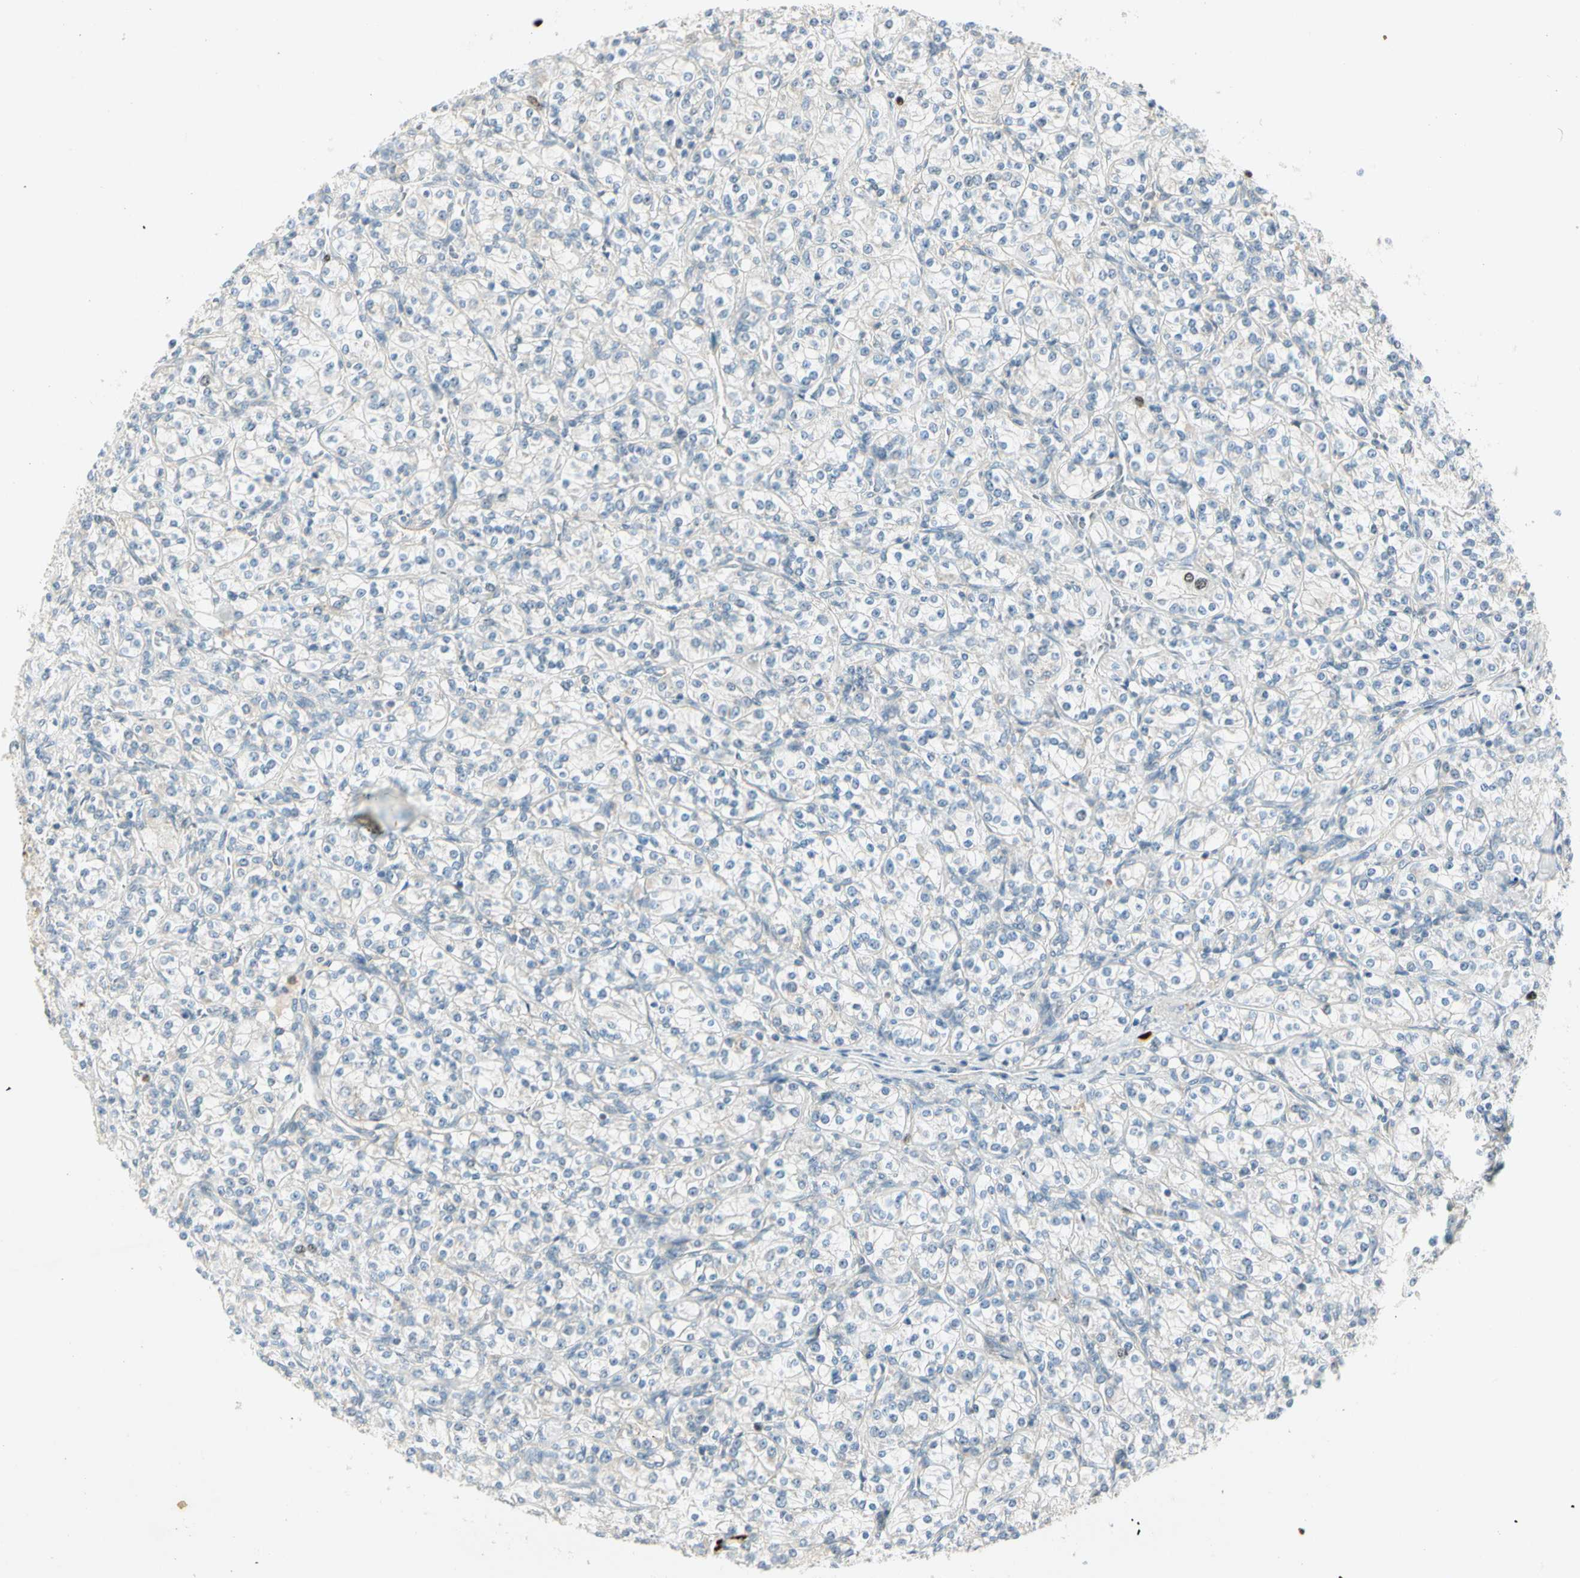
{"staining": {"intensity": "negative", "quantity": "none", "location": "none"}, "tissue": "renal cancer", "cell_type": "Tumor cells", "image_type": "cancer", "snomed": [{"axis": "morphology", "description": "Adenocarcinoma, NOS"}, {"axis": "topography", "description": "Kidney"}], "caption": "The IHC histopathology image has no significant positivity in tumor cells of renal adenocarcinoma tissue.", "gene": "PITX1", "patient": {"sex": "male", "age": 77}}